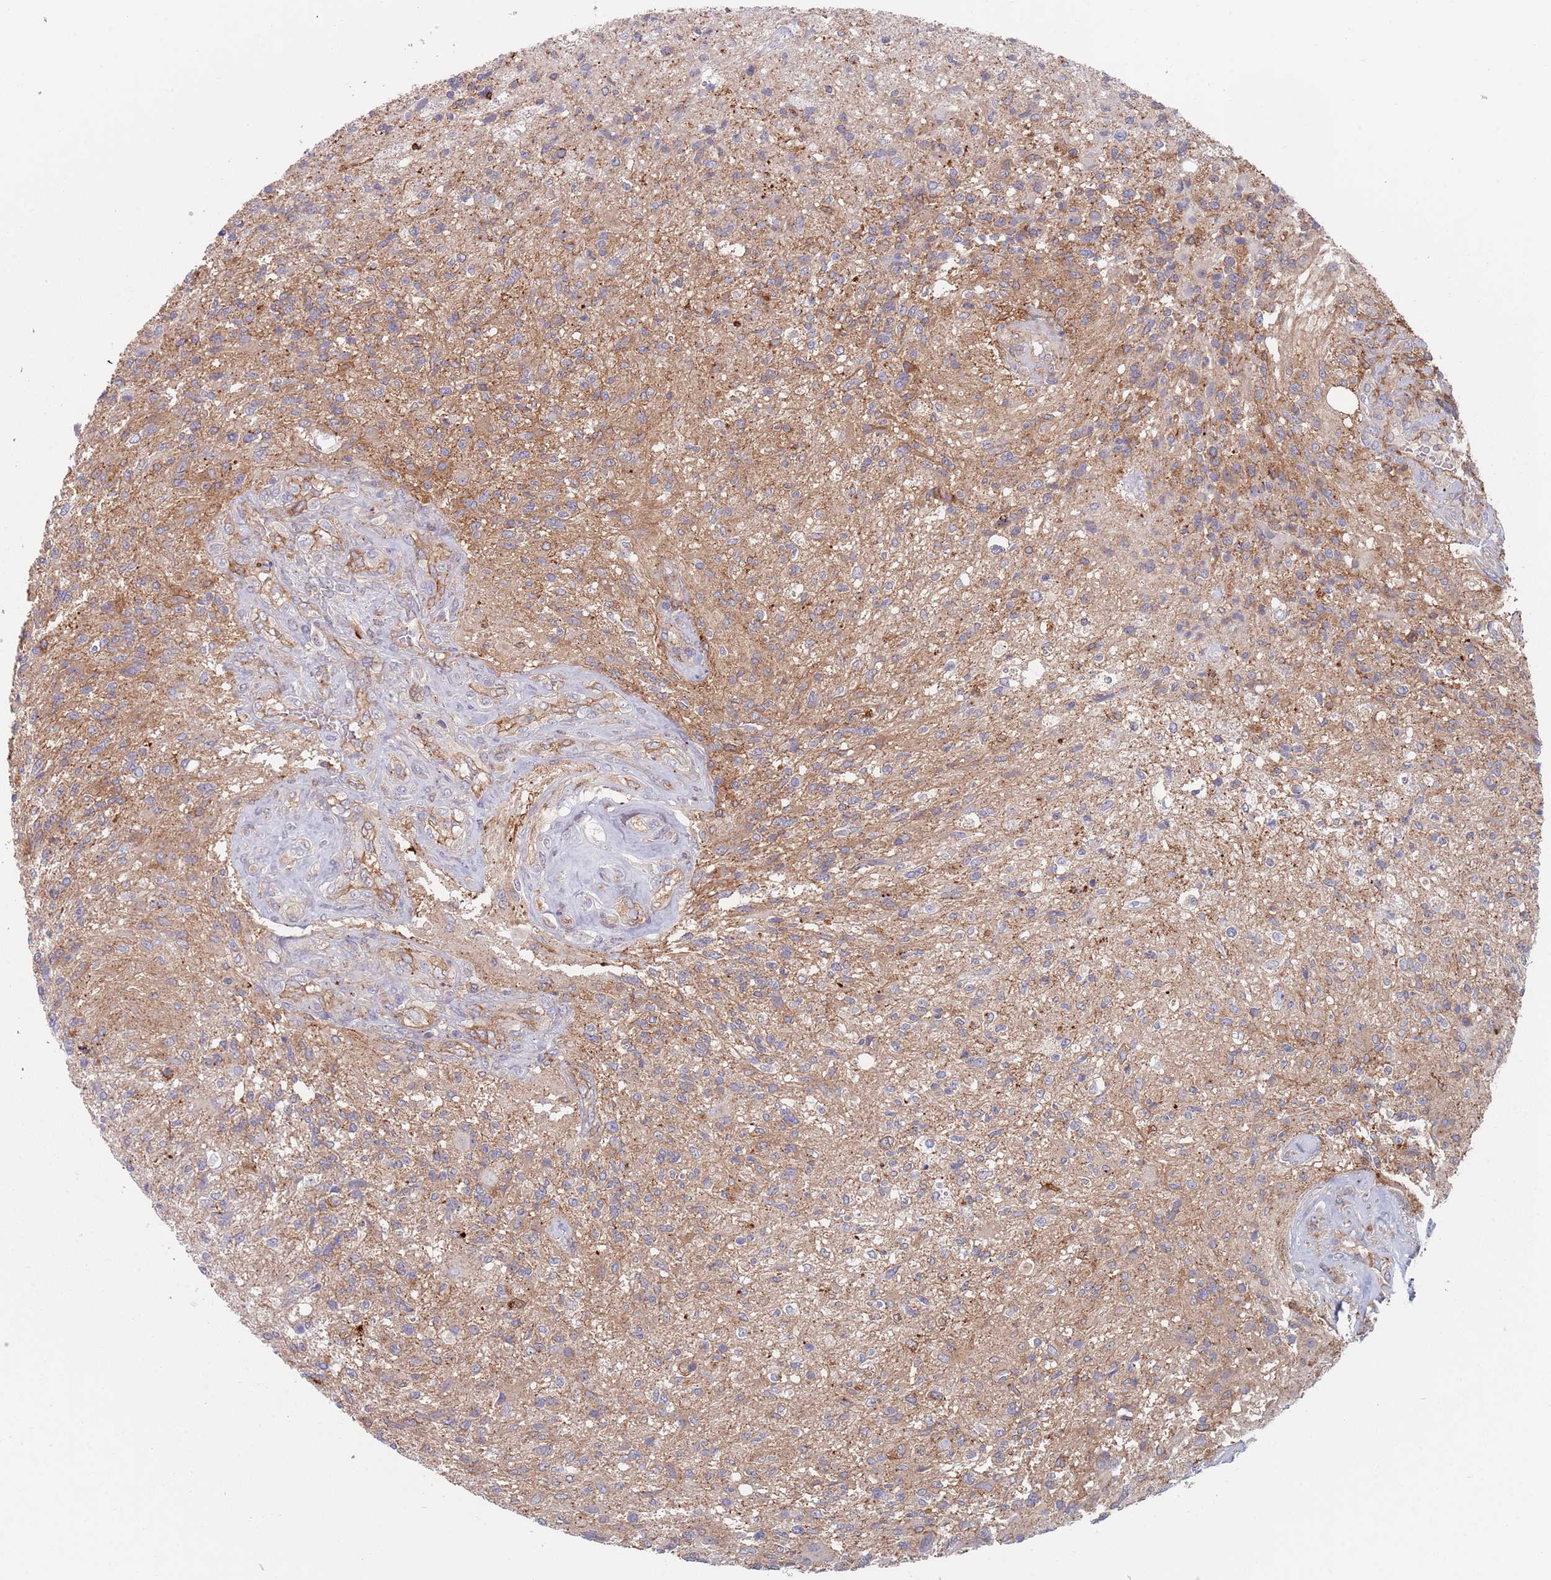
{"staining": {"intensity": "weak", "quantity": "<25%", "location": "cytoplasmic/membranous"}, "tissue": "glioma", "cell_type": "Tumor cells", "image_type": "cancer", "snomed": [{"axis": "morphology", "description": "Glioma, malignant, High grade"}, {"axis": "topography", "description": "Brain"}], "caption": "Immunohistochemistry micrograph of glioma stained for a protein (brown), which exhibits no expression in tumor cells.", "gene": "APPL2", "patient": {"sex": "male", "age": 56}}